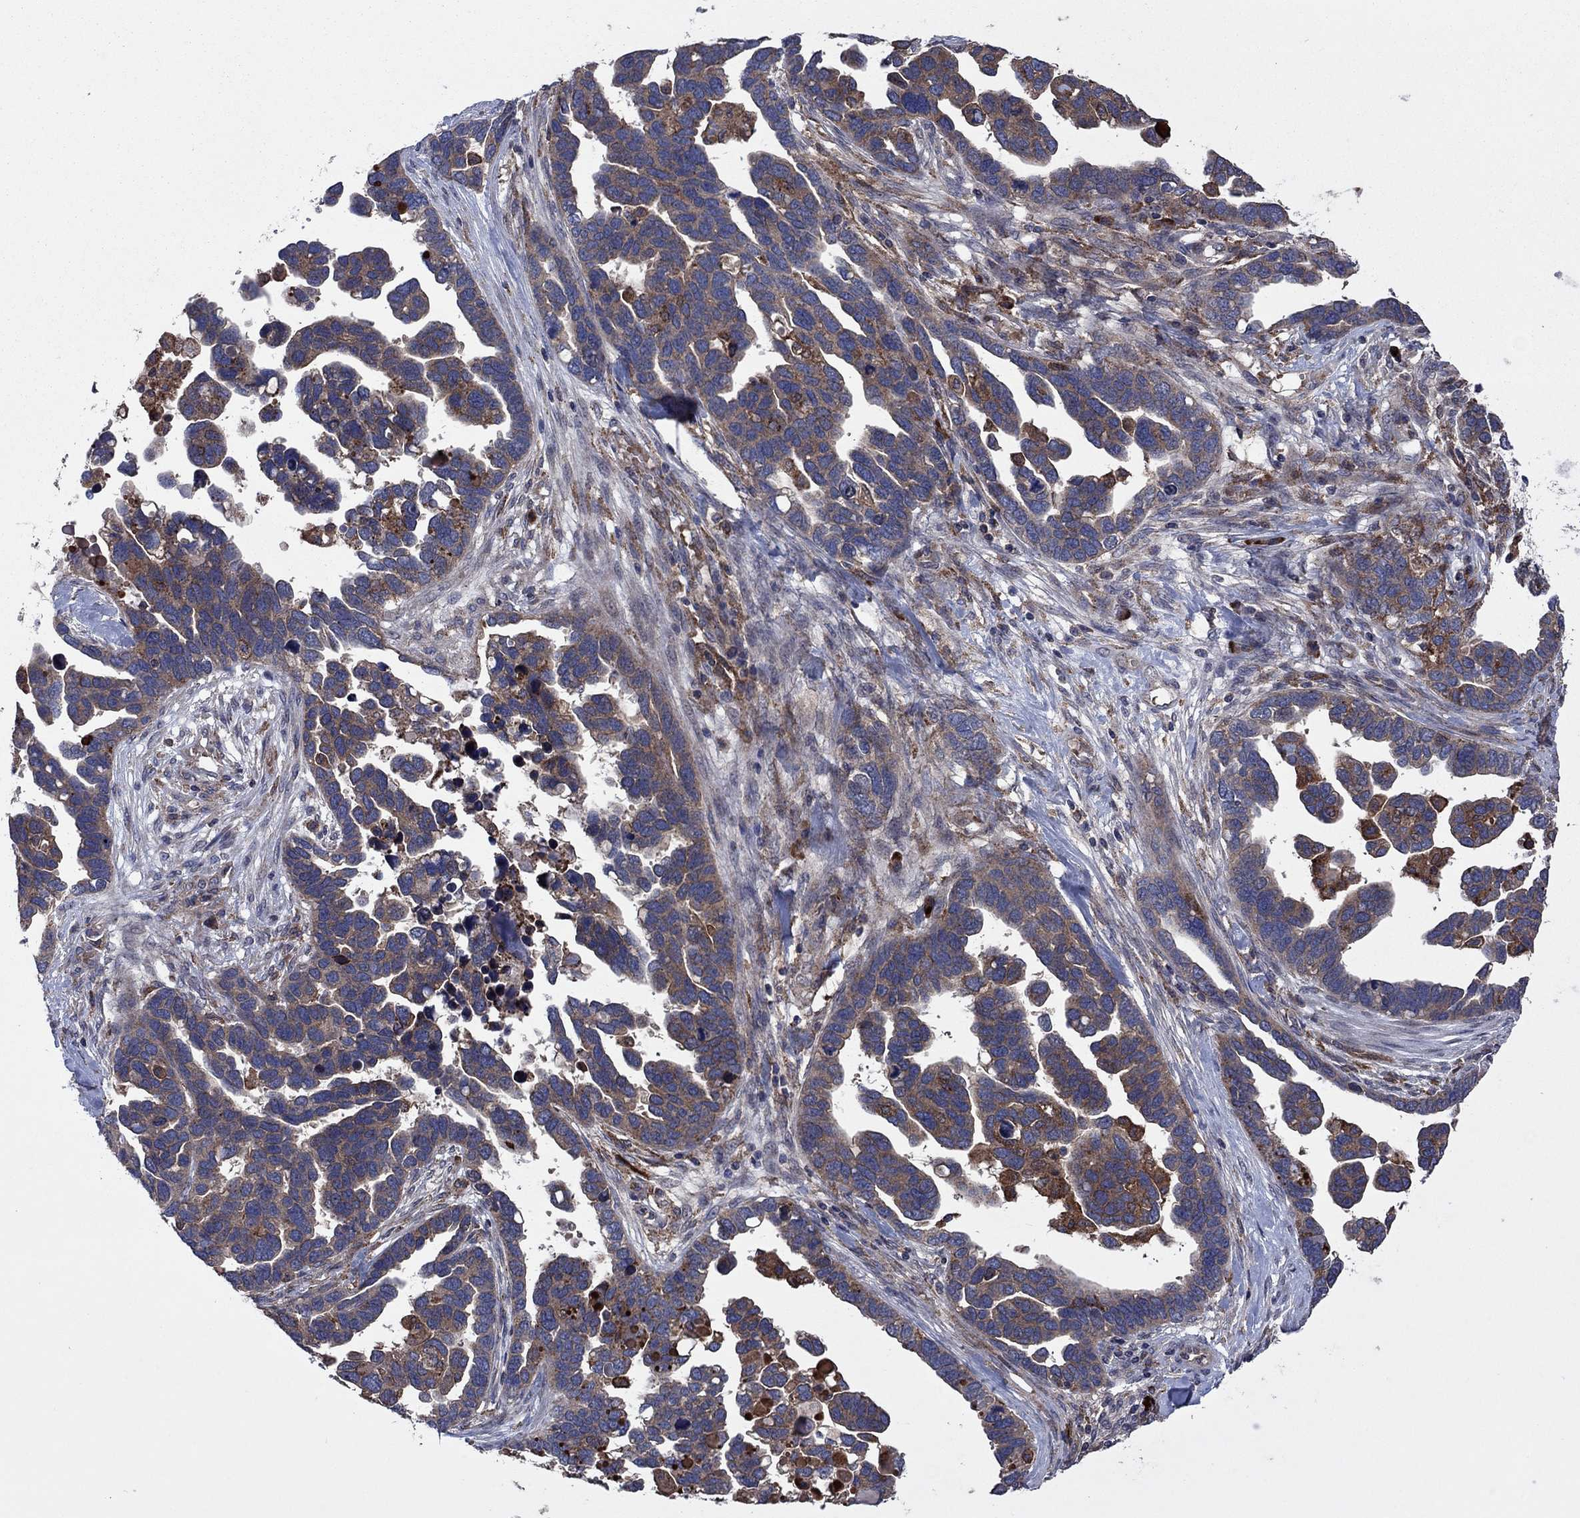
{"staining": {"intensity": "moderate", "quantity": "25%-75%", "location": "cytoplasmic/membranous"}, "tissue": "ovarian cancer", "cell_type": "Tumor cells", "image_type": "cancer", "snomed": [{"axis": "morphology", "description": "Cystadenocarcinoma, serous, NOS"}, {"axis": "topography", "description": "Ovary"}], "caption": "Moderate cytoplasmic/membranous protein expression is seen in approximately 25%-75% of tumor cells in ovarian serous cystadenocarcinoma.", "gene": "MEA1", "patient": {"sex": "female", "age": 54}}